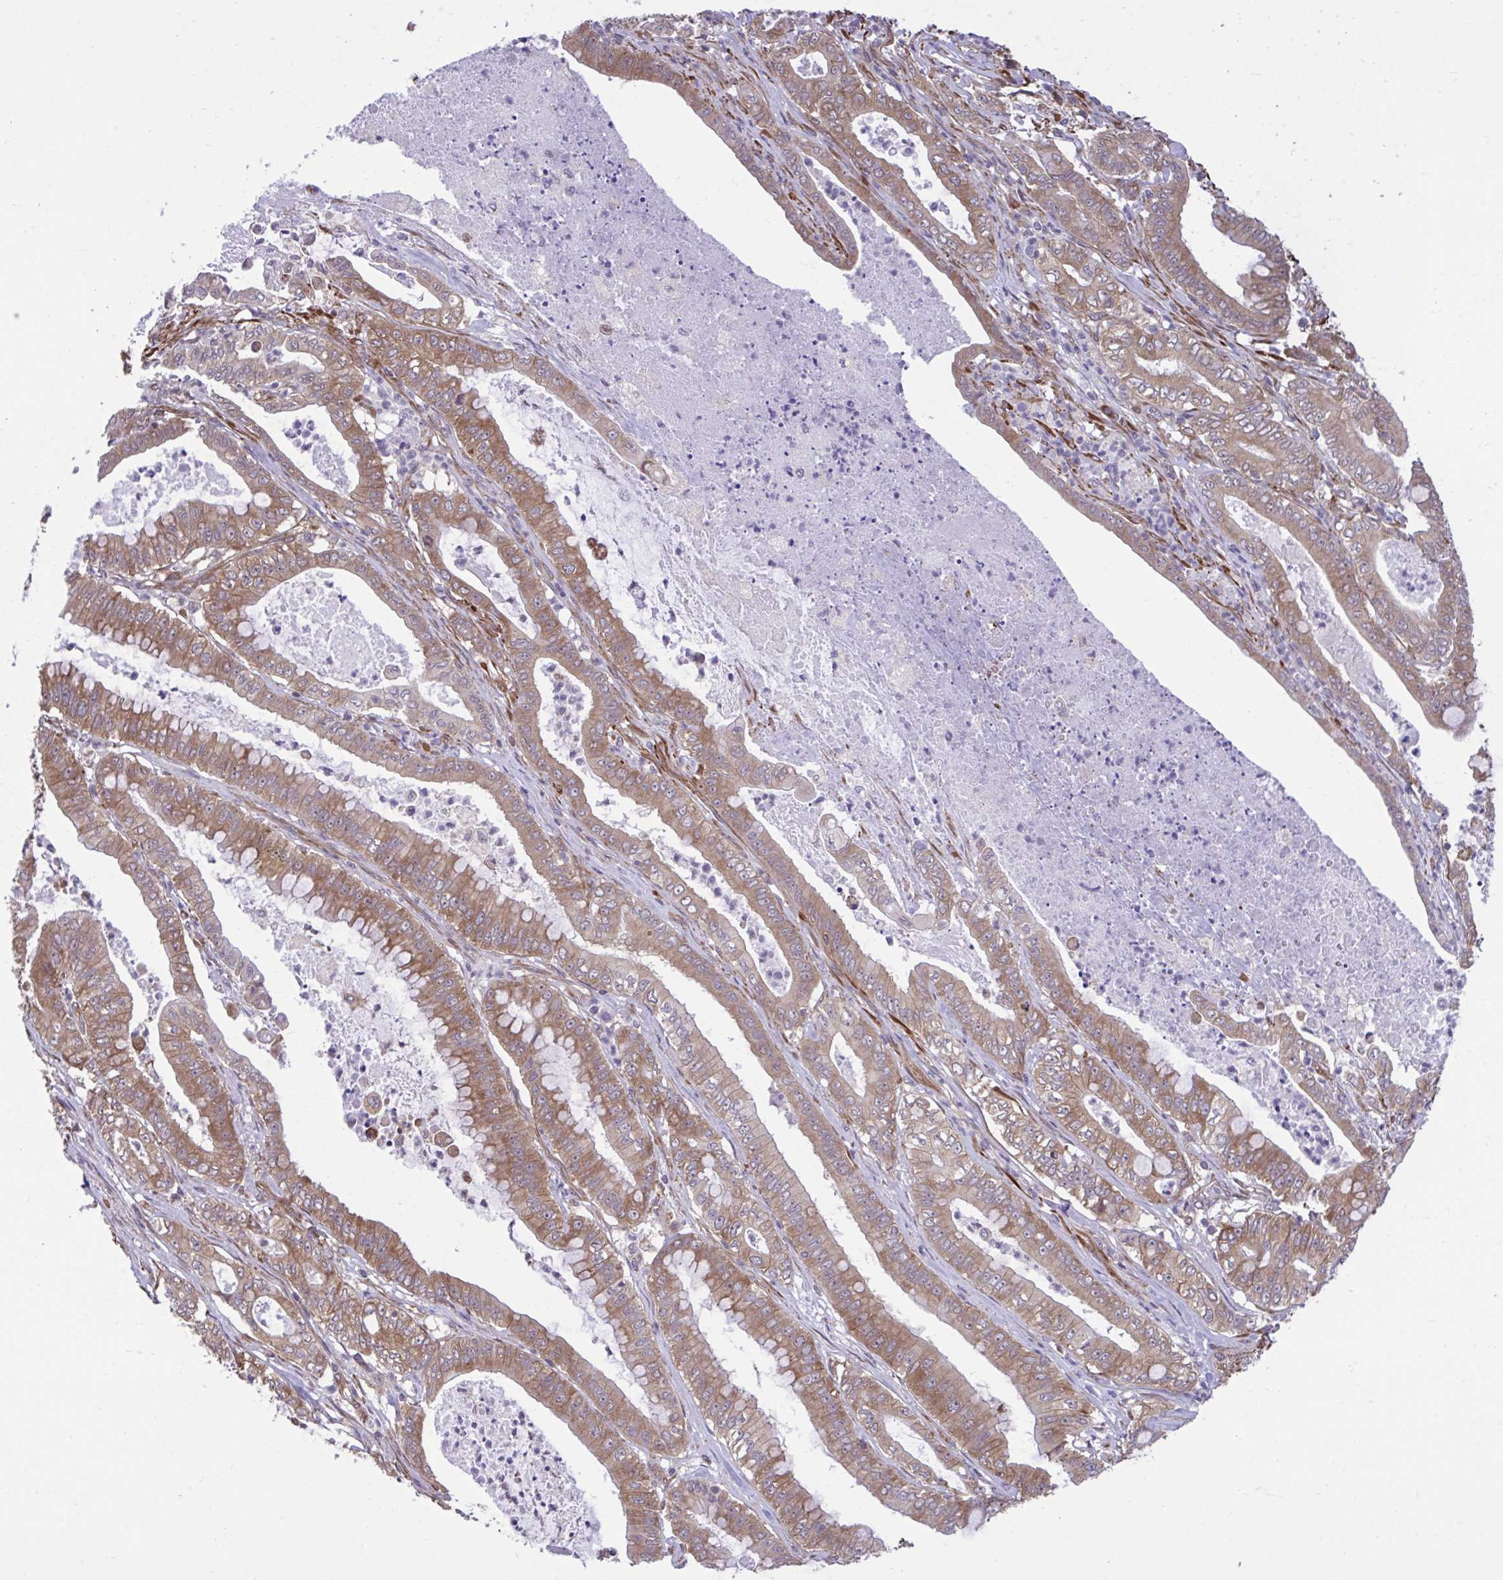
{"staining": {"intensity": "moderate", "quantity": ">75%", "location": "cytoplasmic/membranous"}, "tissue": "pancreatic cancer", "cell_type": "Tumor cells", "image_type": "cancer", "snomed": [{"axis": "morphology", "description": "Adenocarcinoma, NOS"}, {"axis": "topography", "description": "Pancreas"}], "caption": "The histopathology image exhibits a brown stain indicating the presence of a protein in the cytoplasmic/membranous of tumor cells in pancreatic adenocarcinoma.", "gene": "RPS15", "patient": {"sex": "male", "age": 71}}